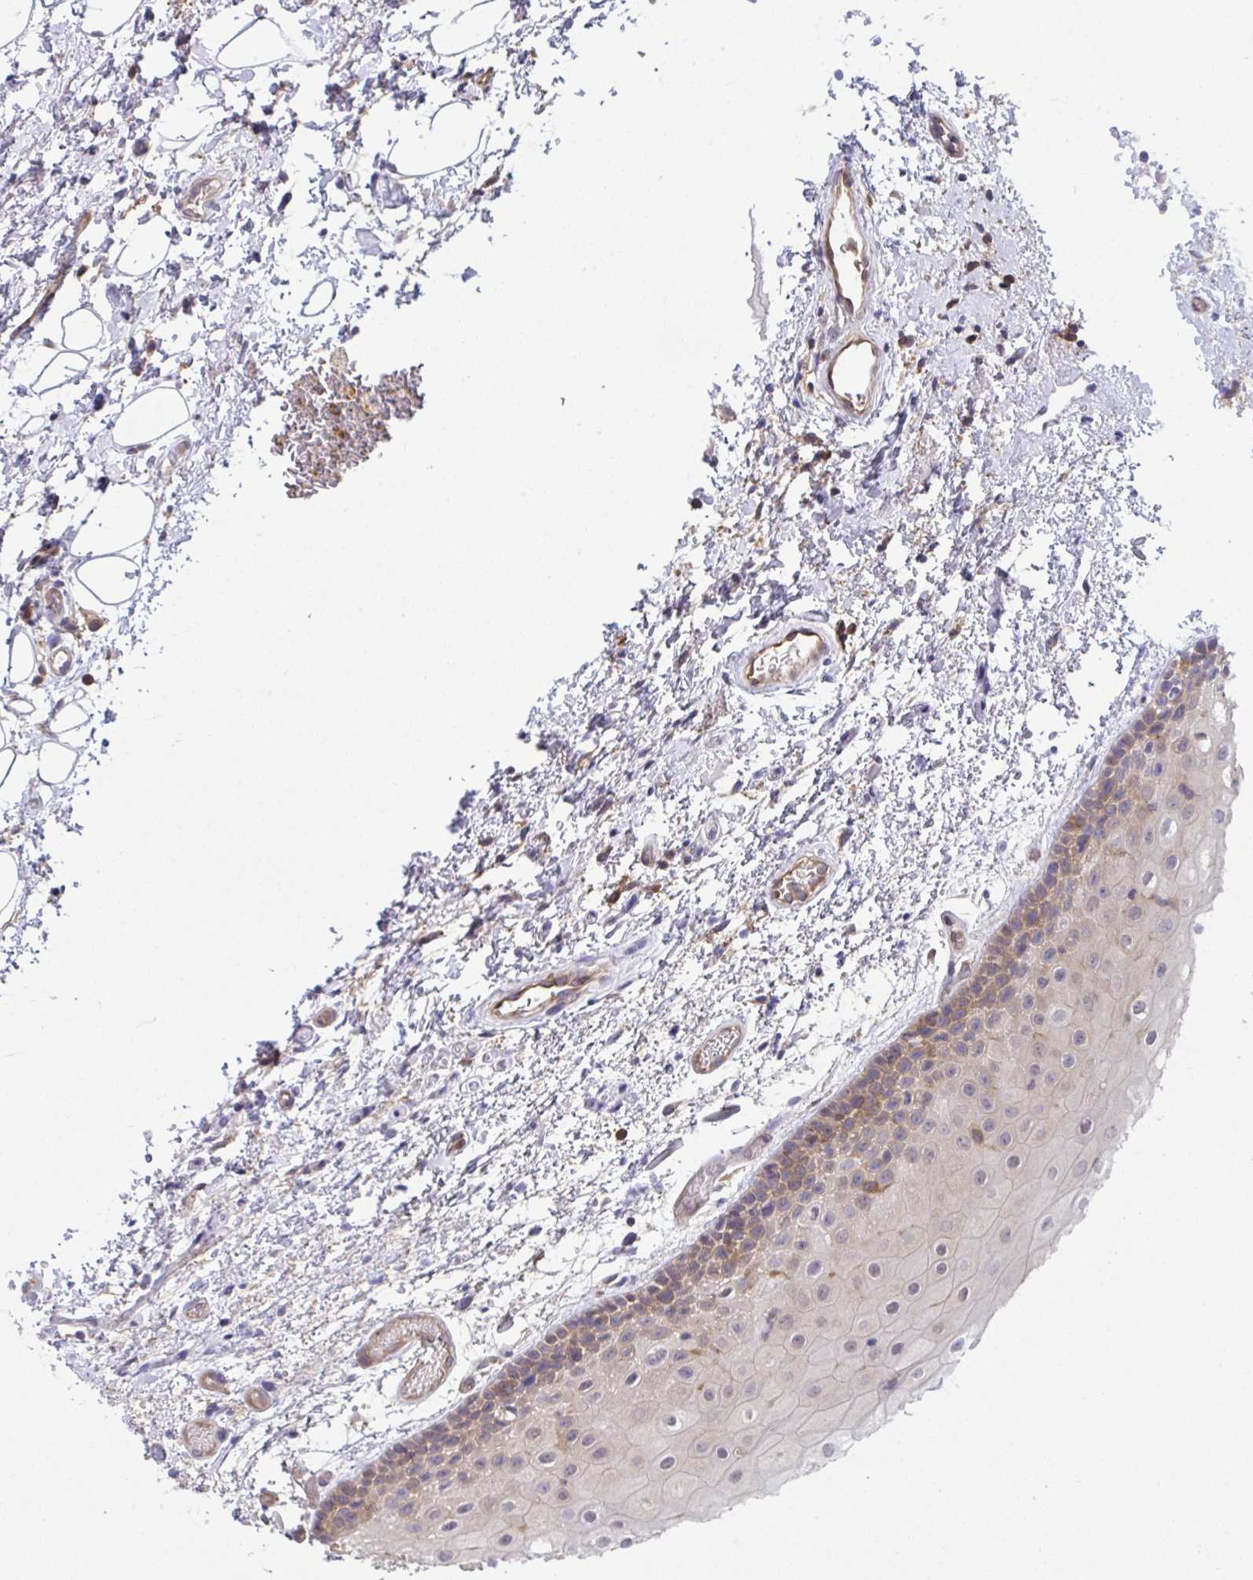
{"staining": {"intensity": "weak", "quantity": "25%-75%", "location": "cytoplasmic/membranous"}, "tissue": "oral mucosa", "cell_type": "Squamous epithelial cells", "image_type": "normal", "snomed": [{"axis": "morphology", "description": "Normal tissue, NOS"}, {"axis": "topography", "description": "Oral tissue"}], "caption": "IHC image of unremarkable oral mucosa: human oral mucosa stained using immunohistochemistry (IHC) shows low levels of weak protein expression localized specifically in the cytoplasmic/membranous of squamous epithelial cells, appearing as a cytoplasmic/membranous brown color.", "gene": "ALDH16A1", "patient": {"sex": "female", "age": 82}}